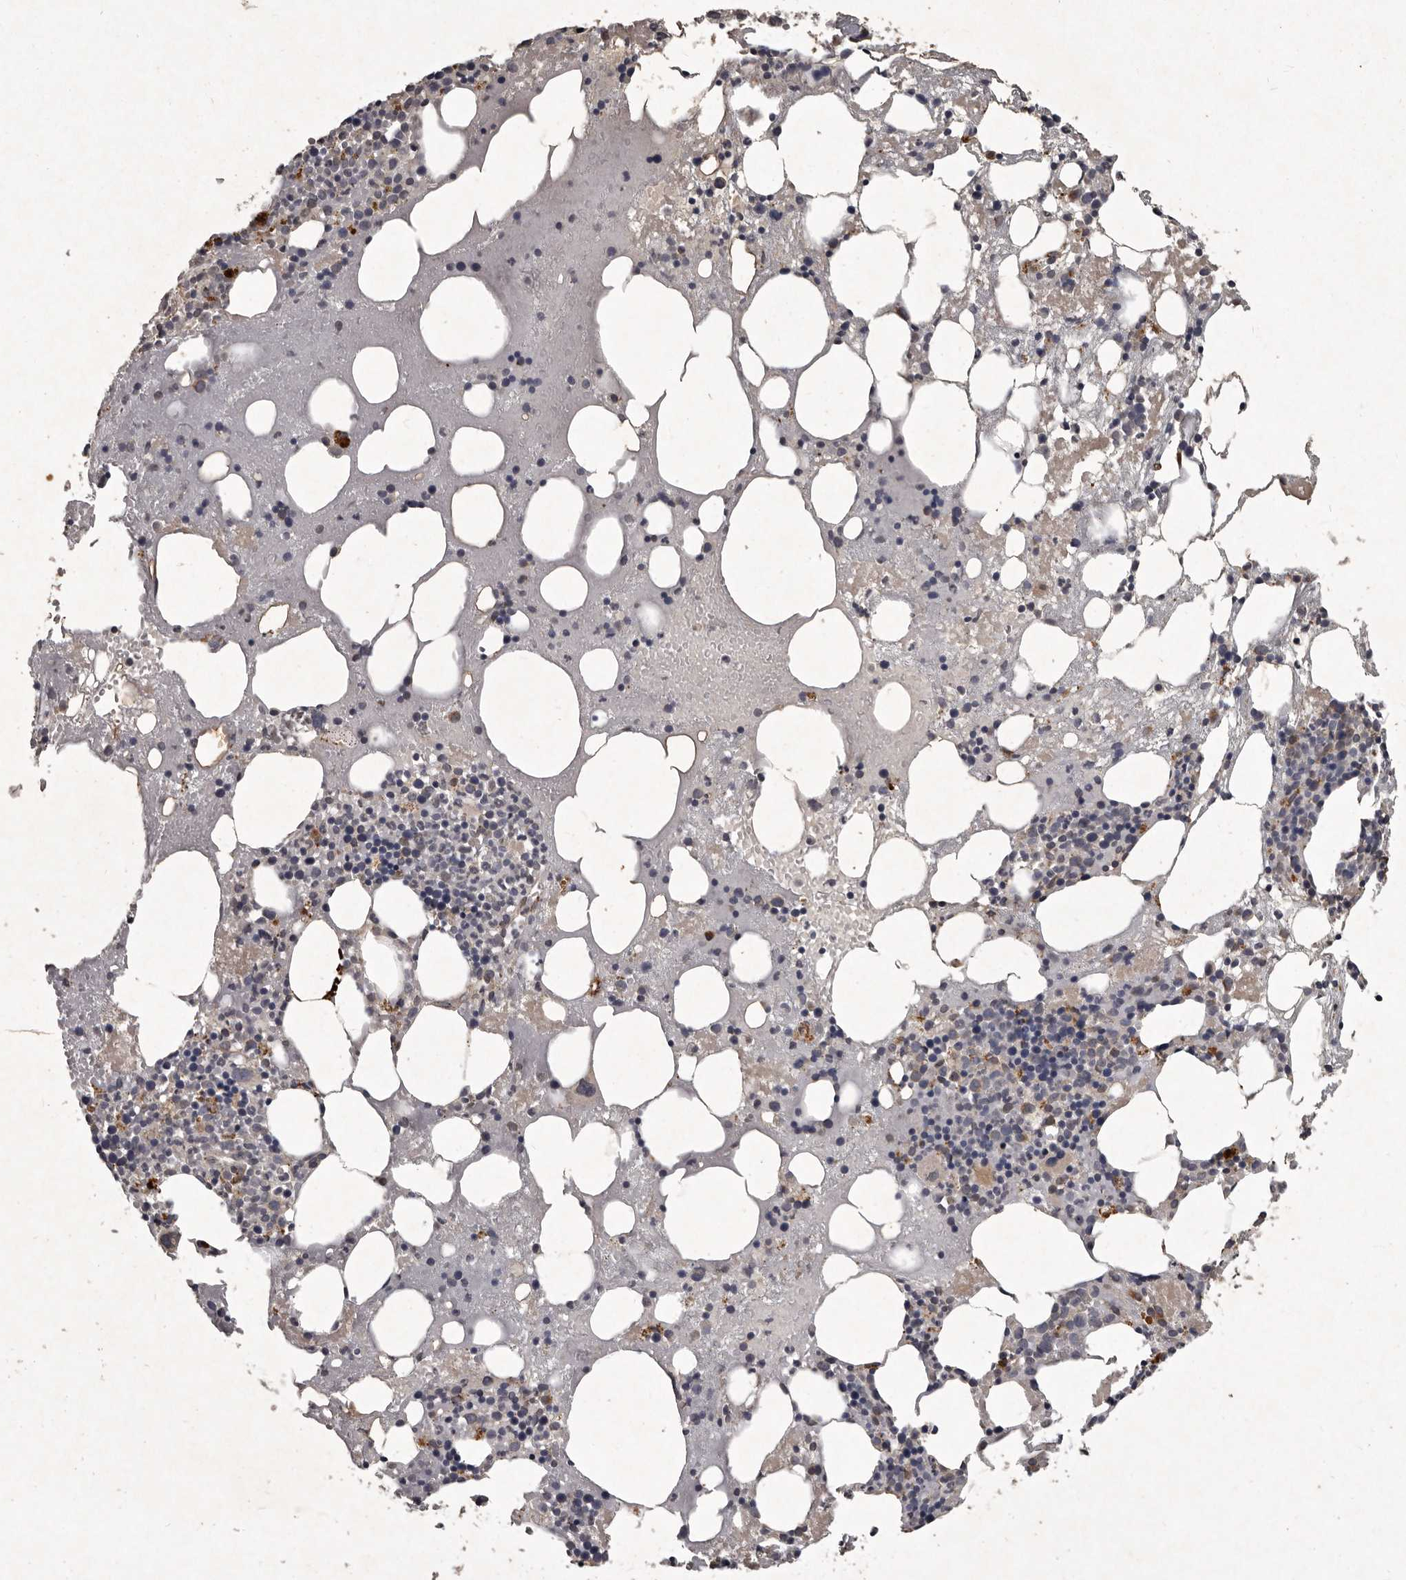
{"staining": {"intensity": "moderate", "quantity": "<25%", "location": "cytoplasmic/membranous"}, "tissue": "bone marrow", "cell_type": "Hematopoietic cells", "image_type": "normal", "snomed": [{"axis": "morphology", "description": "Normal tissue, NOS"}, {"axis": "topography", "description": "Bone marrow"}], "caption": "A micrograph of human bone marrow stained for a protein demonstrates moderate cytoplasmic/membranous brown staining in hematopoietic cells. (DAB IHC with brightfield microscopy, high magnification).", "gene": "MRPS15", "patient": {"sex": "male", "age": 48}}